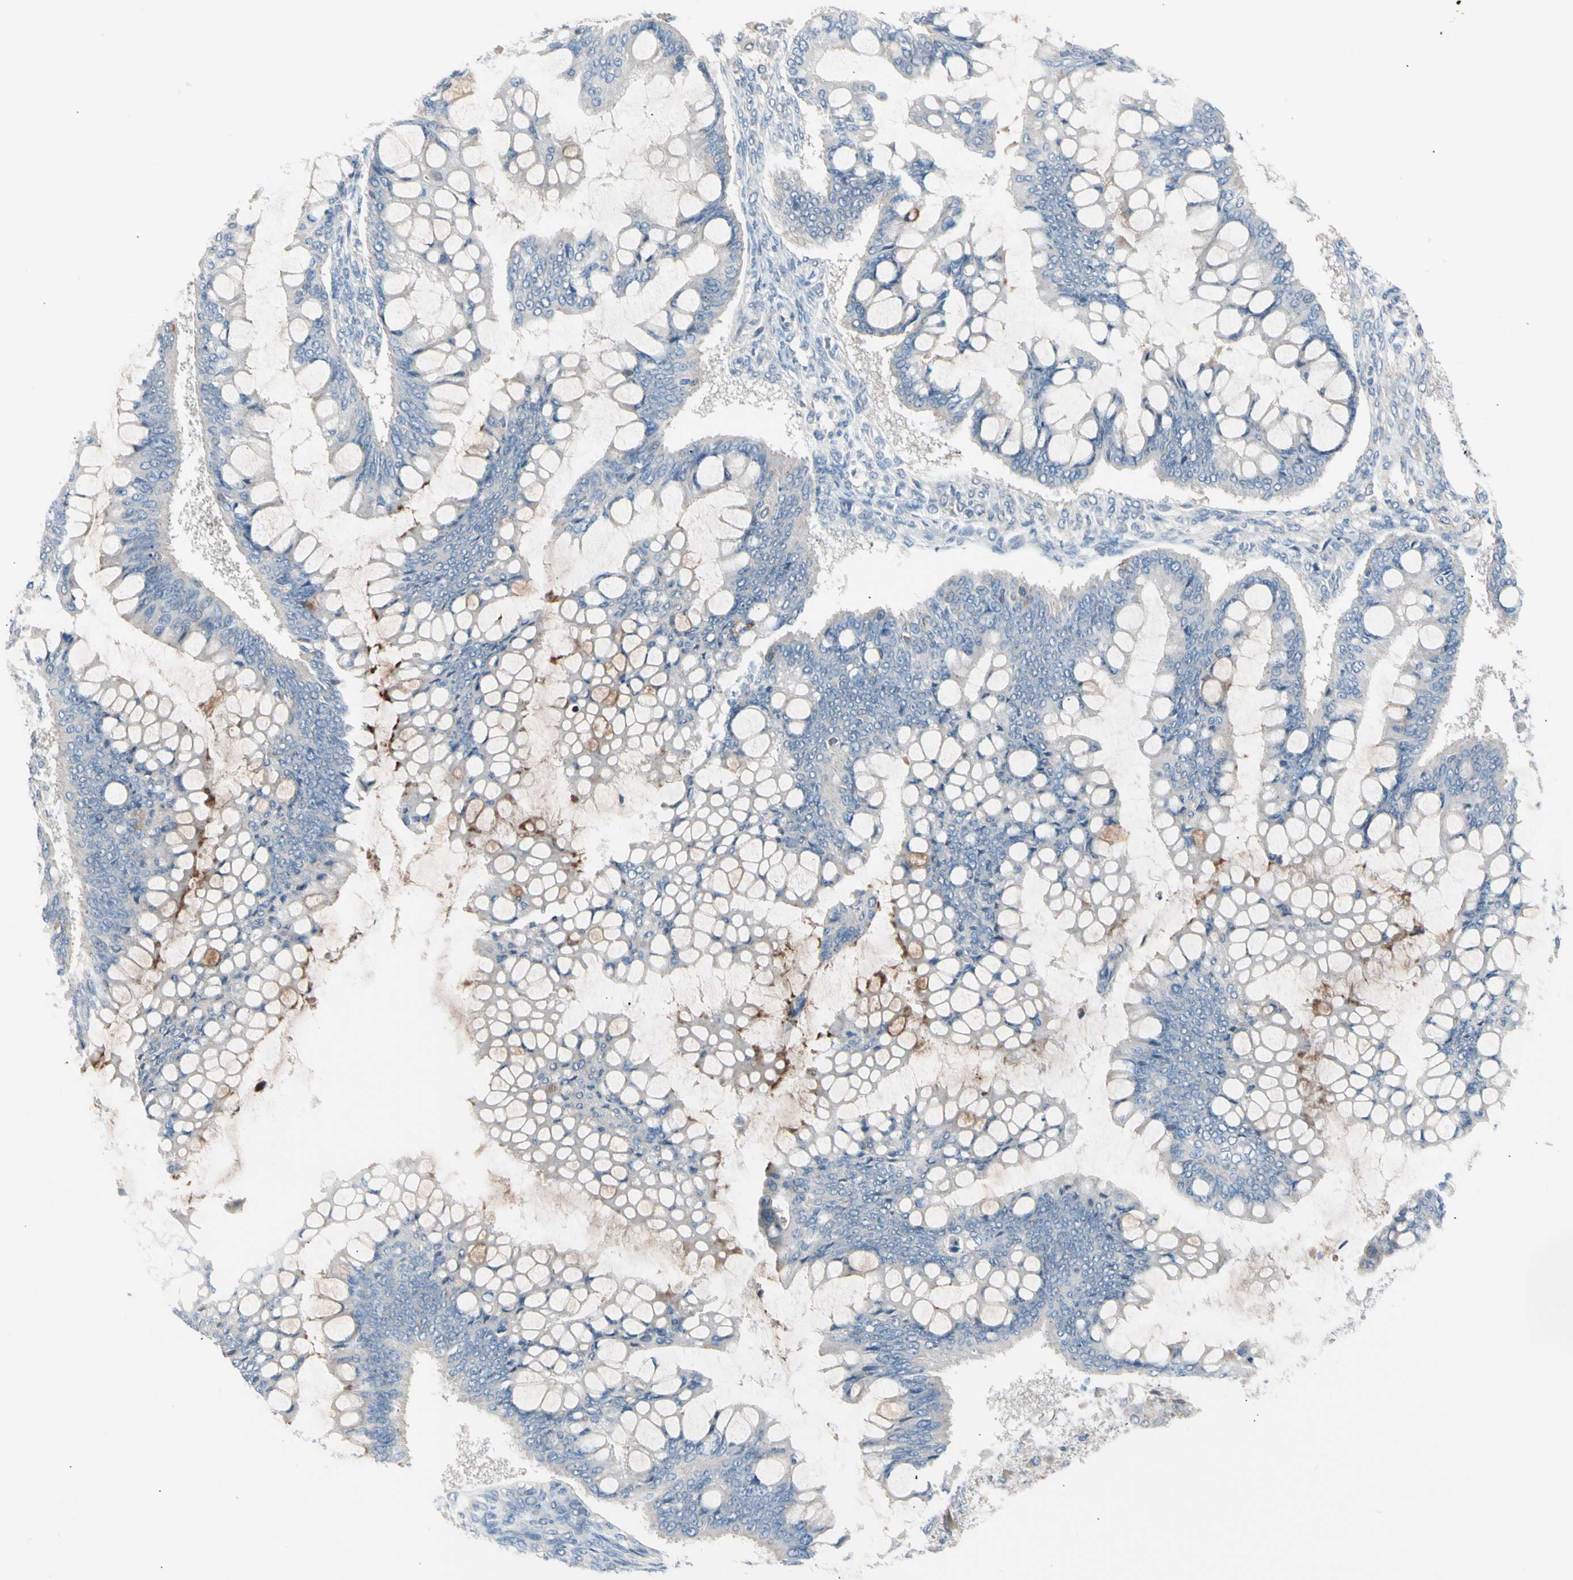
{"staining": {"intensity": "negative", "quantity": "none", "location": "none"}, "tissue": "ovarian cancer", "cell_type": "Tumor cells", "image_type": "cancer", "snomed": [{"axis": "morphology", "description": "Cystadenocarcinoma, mucinous, NOS"}, {"axis": "topography", "description": "Ovary"}], "caption": "High magnification brightfield microscopy of mucinous cystadenocarcinoma (ovarian) stained with DAB (3,3'-diaminobenzidine) (brown) and counterstained with hematoxylin (blue): tumor cells show no significant staining. Nuclei are stained in blue.", "gene": "CASQ1", "patient": {"sex": "female", "age": 73}}